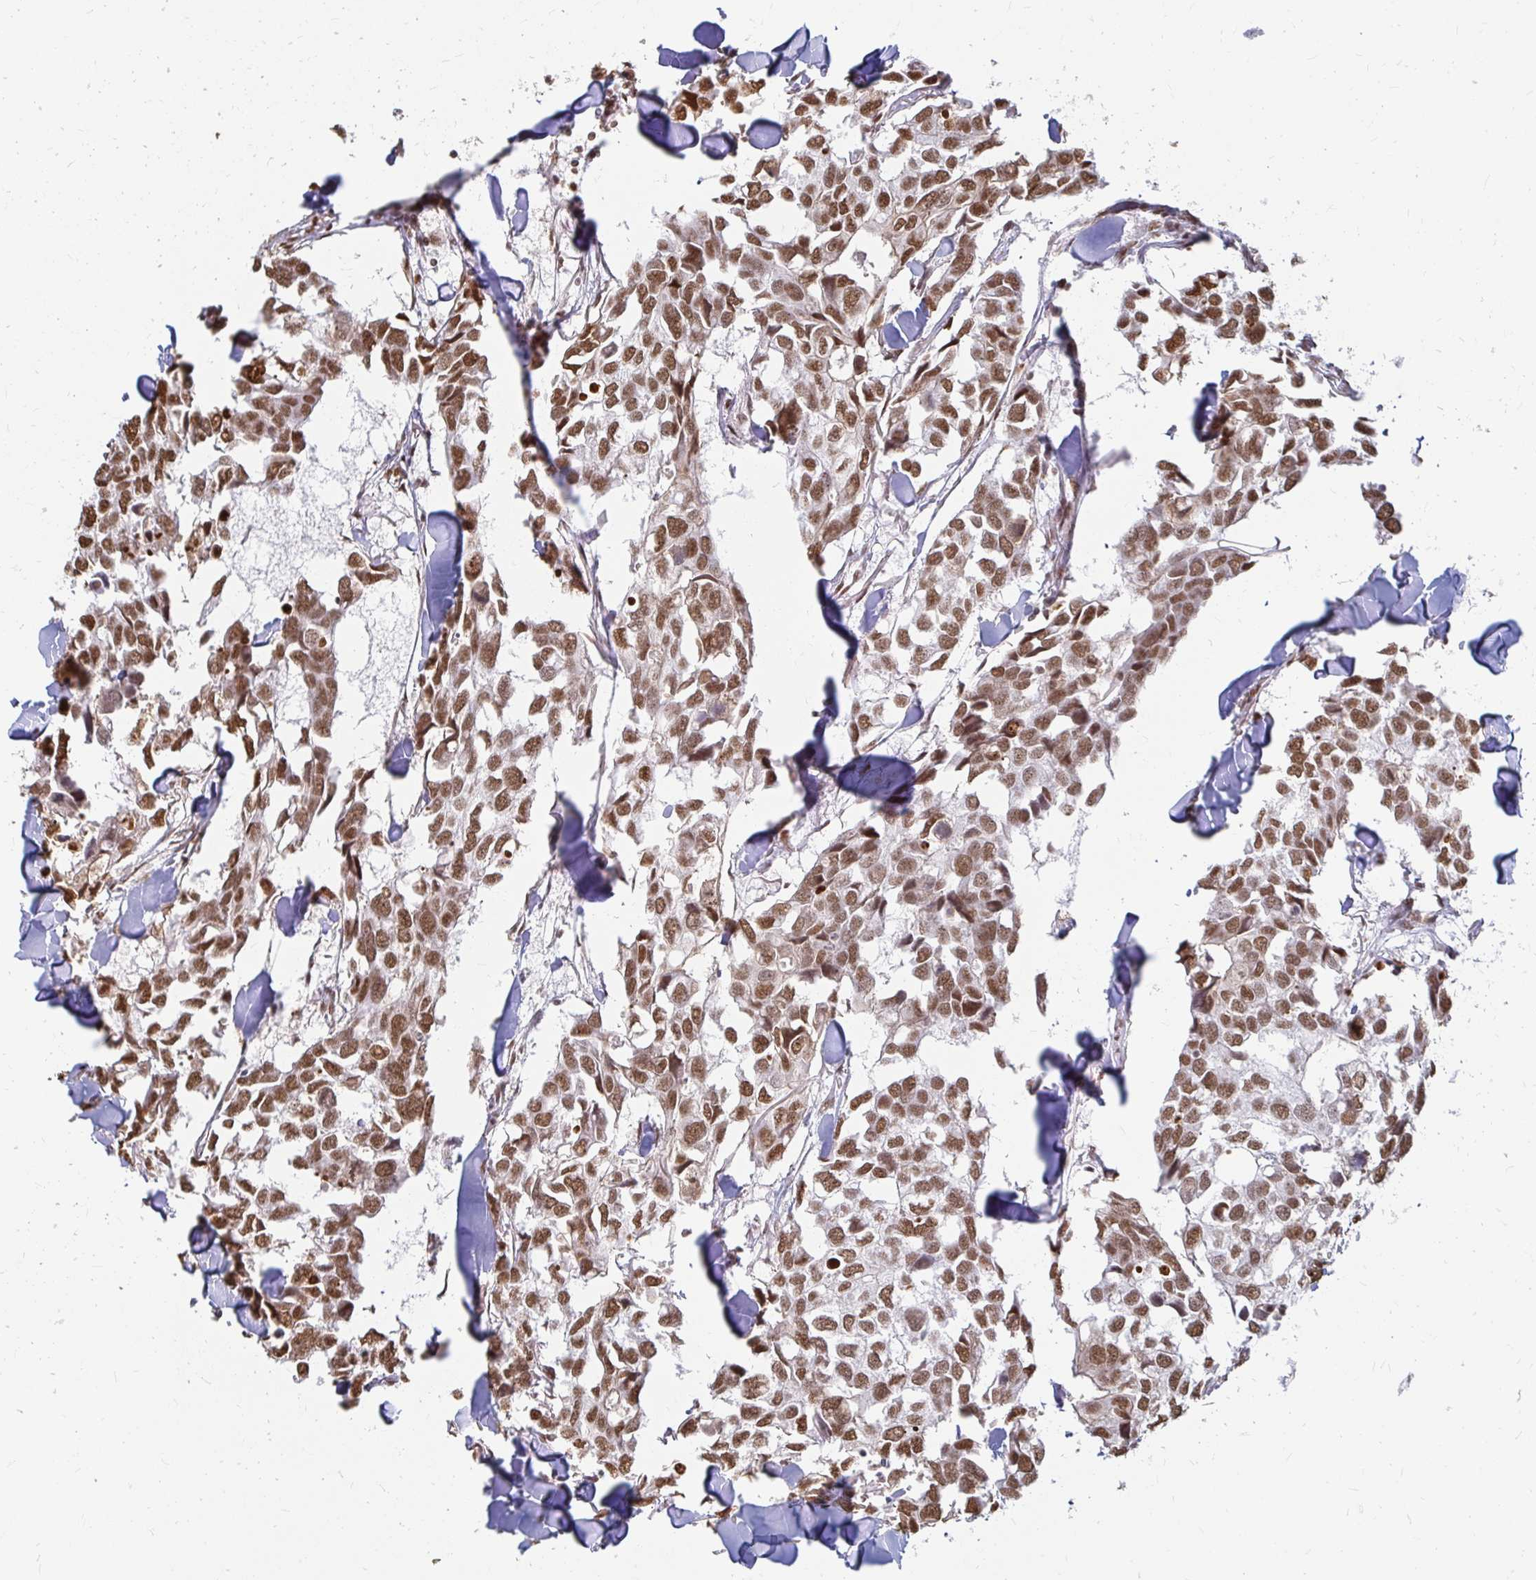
{"staining": {"intensity": "moderate", "quantity": ">75%", "location": "nuclear"}, "tissue": "breast cancer", "cell_type": "Tumor cells", "image_type": "cancer", "snomed": [{"axis": "morphology", "description": "Duct carcinoma"}, {"axis": "topography", "description": "Breast"}], "caption": "Tumor cells reveal medium levels of moderate nuclear positivity in about >75% of cells in breast invasive ductal carcinoma. The staining was performed using DAB to visualize the protein expression in brown, while the nuclei were stained in blue with hematoxylin (Magnification: 20x).", "gene": "HNRNPU", "patient": {"sex": "female", "age": 83}}